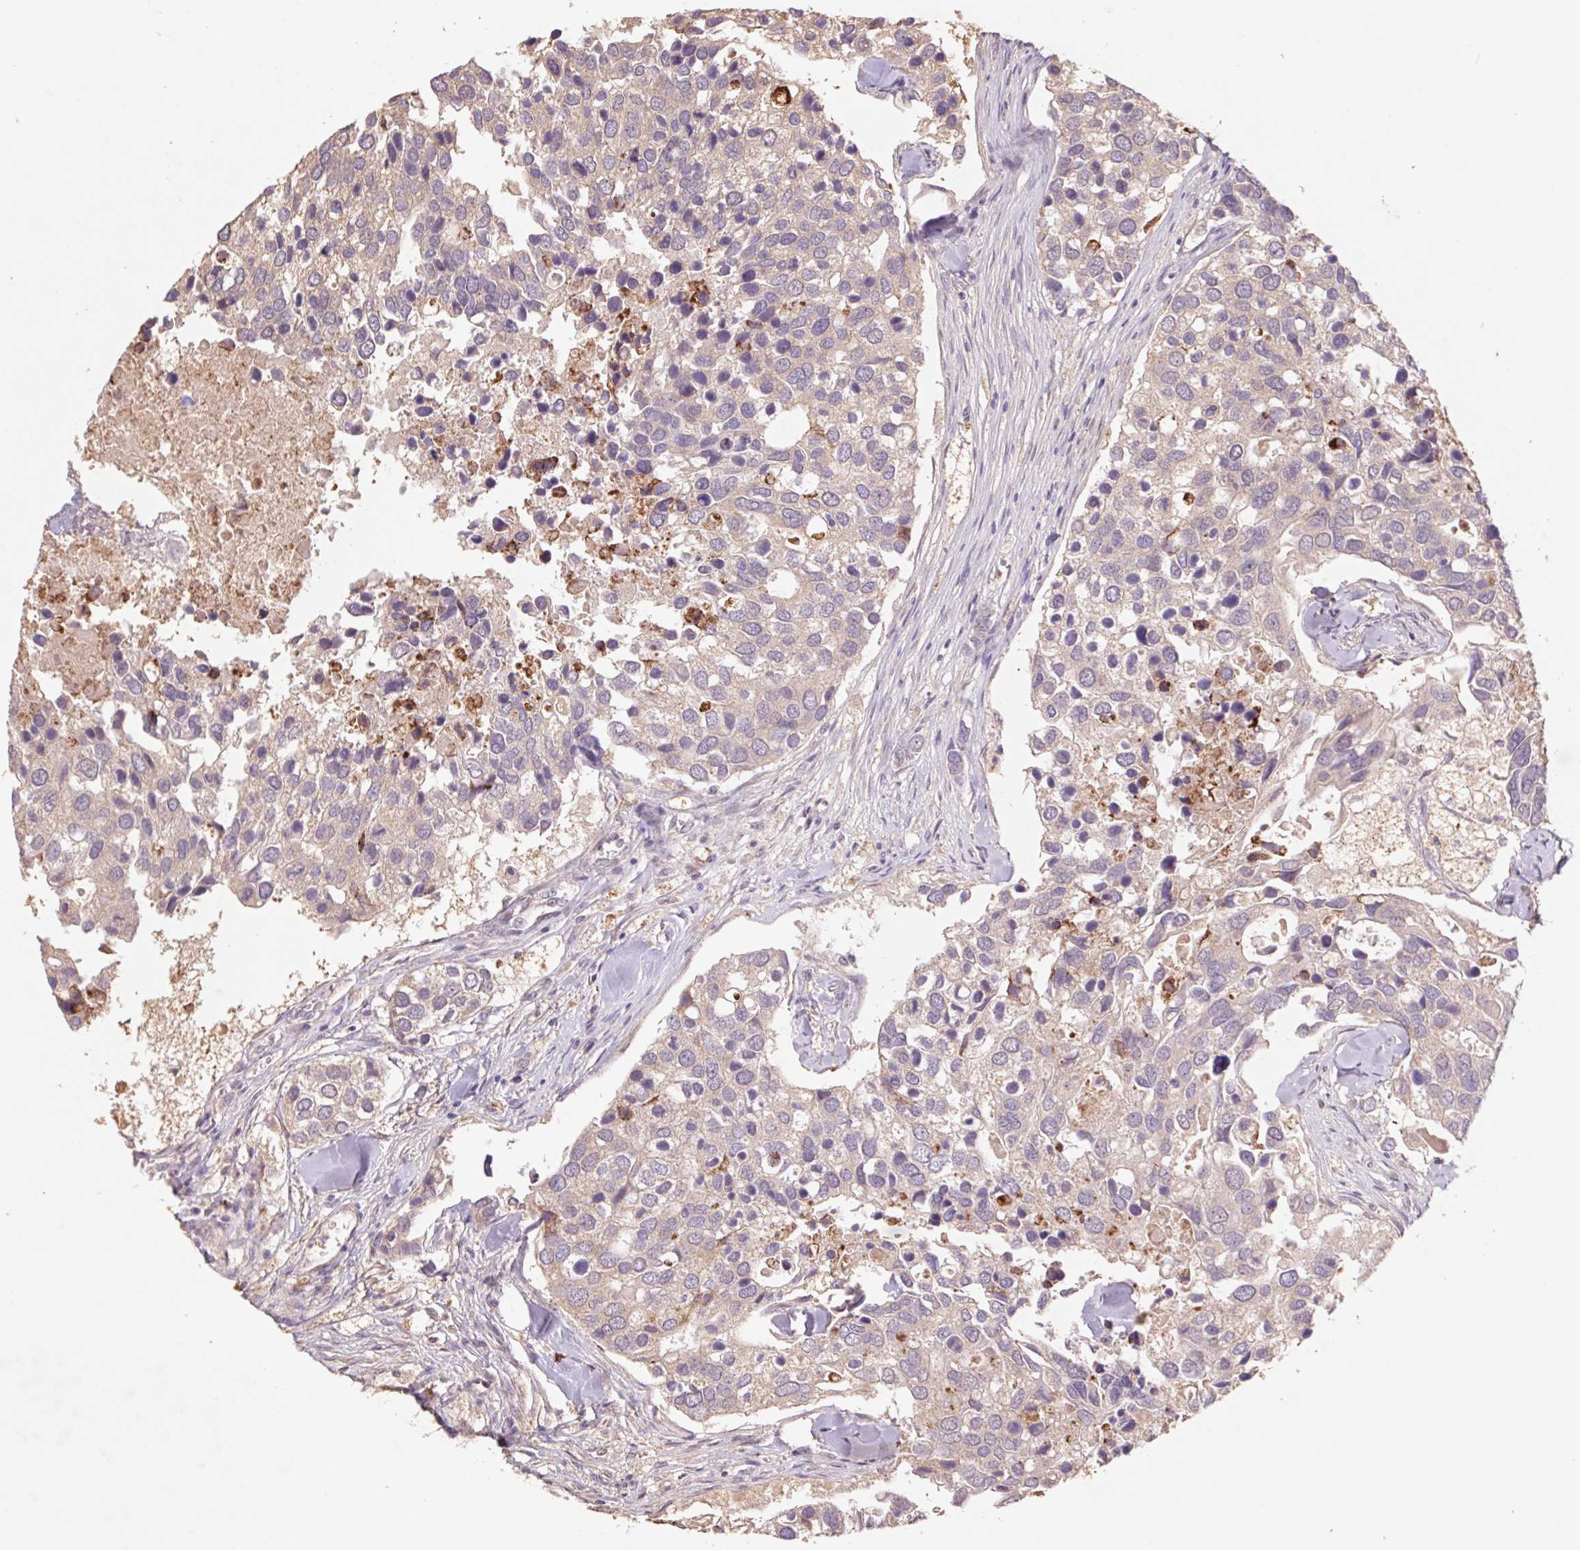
{"staining": {"intensity": "weak", "quantity": "<25%", "location": "cytoplasmic/membranous"}, "tissue": "breast cancer", "cell_type": "Tumor cells", "image_type": "cancer", "snomed": [{"axis": "morphology", "description": "Duct carcinoma"}, {"axis": "topography", "description": "Breast"}], "caption": "A photomicrograph of human invasive ductal carcinoma (breast) is negative for staining in tumor cells.", "gene": "GRM2", "patient": {"sex": "female", "age": 83}}